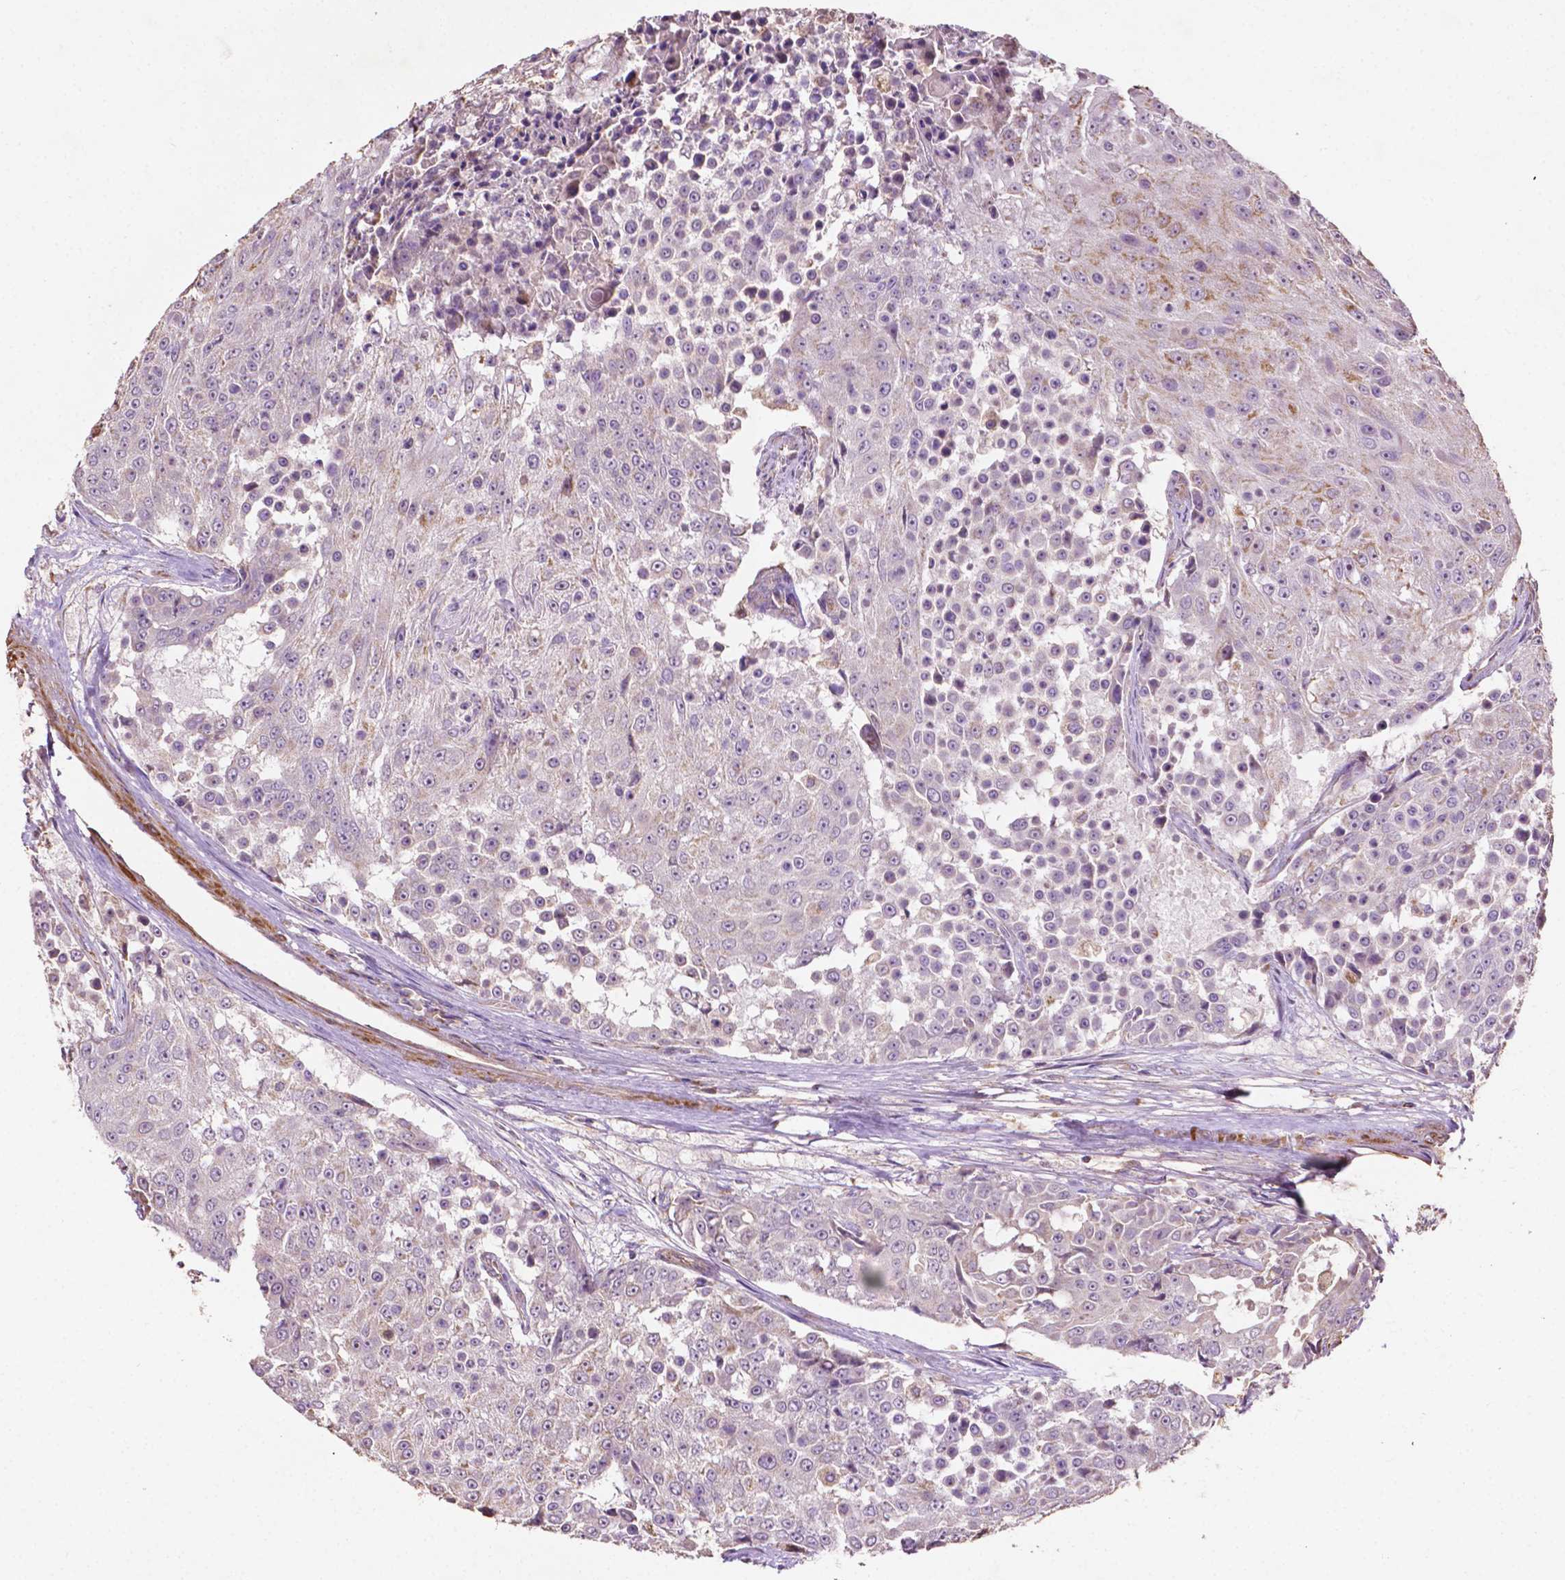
{"staining": {"intensity": "negative", "quantity": "none", "location": "none"}, "tissue": "urothelial cancer", "cell_type": "Tumor cells", "image_type": "cancer", "snomed": [{"axis": "morphology", "description": "Urothelial carcinoma, High grade"}, {"axis": "topography", "description": "Urinary bladder"}], "caption": "A micrograph of human urothelial cancer is negative for staining in tumor cells.", "gene": "LRR1", "patient": {"sex": "female", "age": 63}}